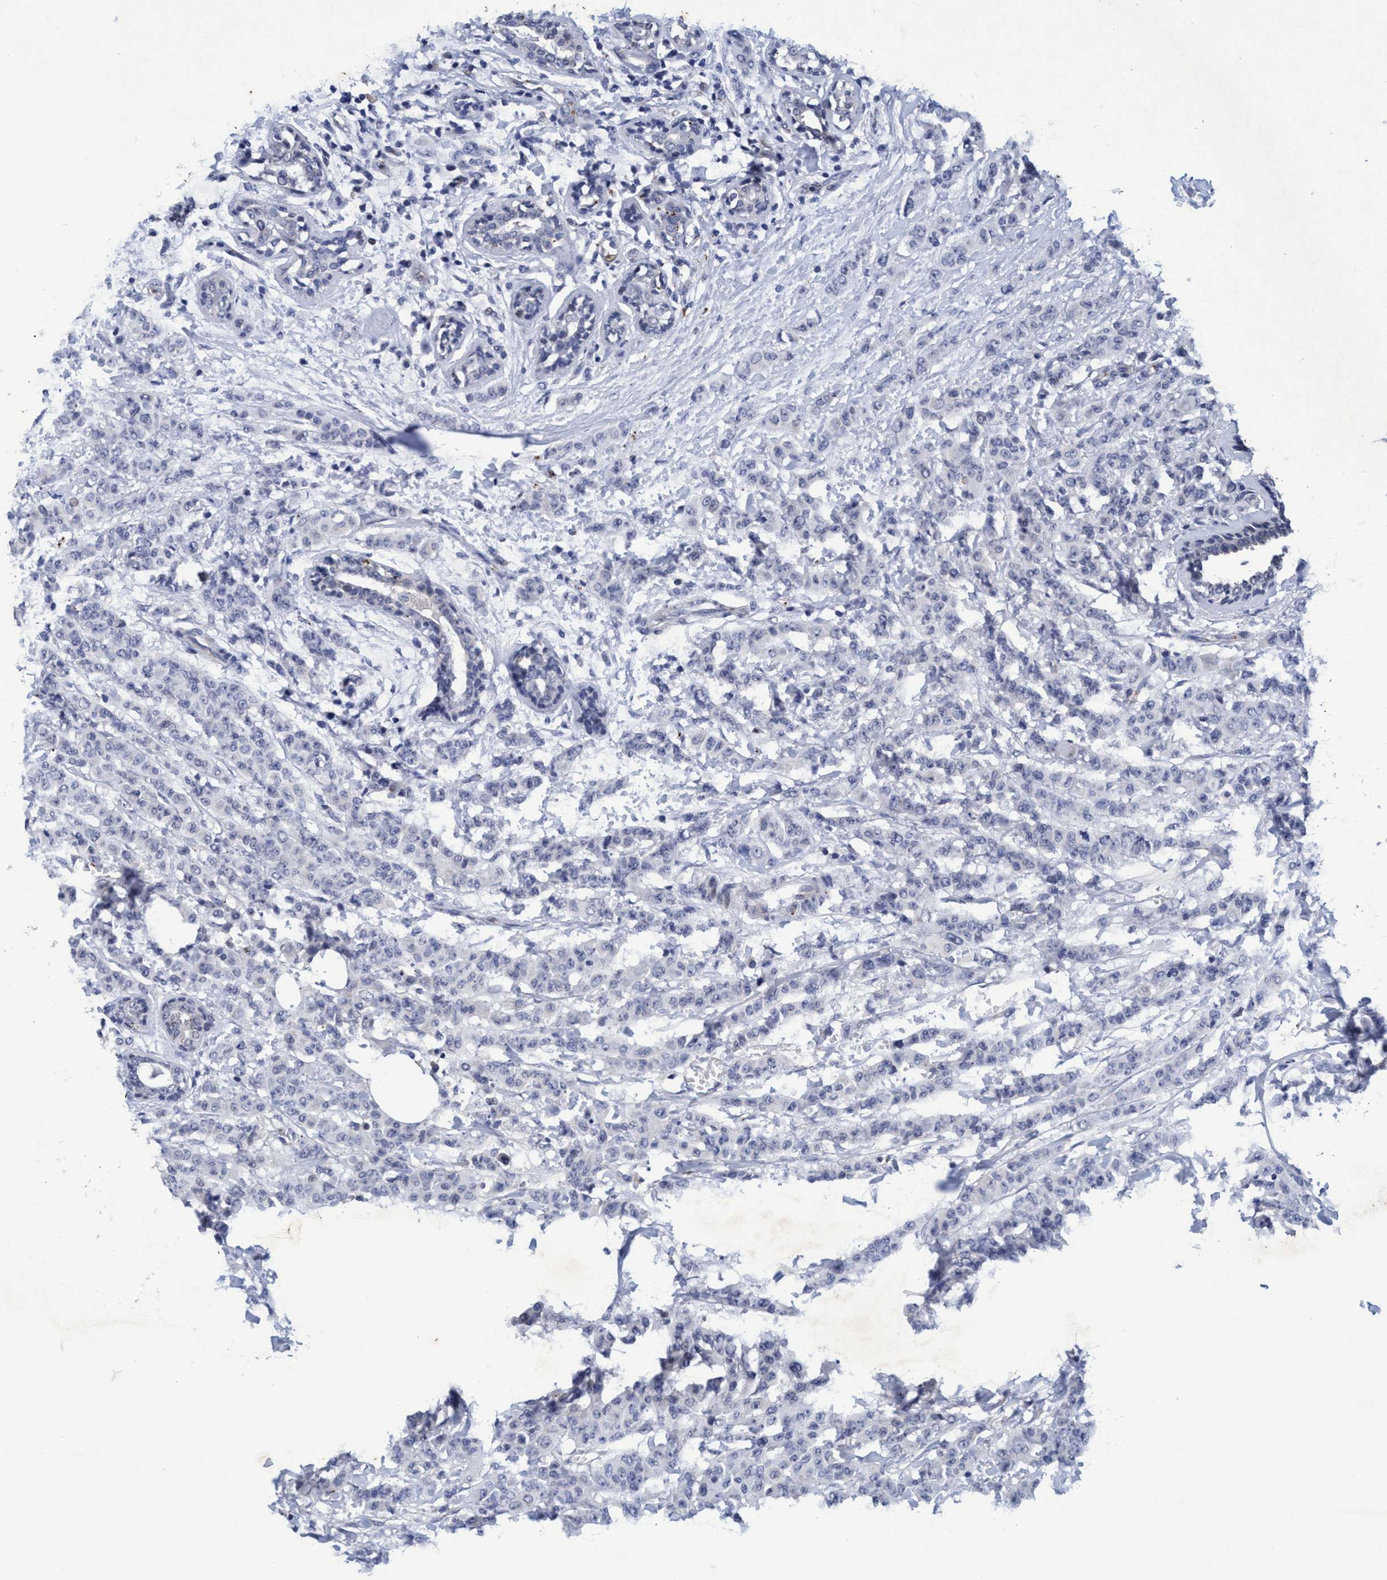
{"staining": {"intensity": "negative", "quantity": "none", "location": "none"}, "tissue": "breast cancer", "cell_type": "Tumor cells", "image_type": "cancer", "snomed": [{"axis": "morphology", "description": "Normal tissue, NOS"}, {"axis": "morphology", "description": "Duct carcinoma"}, {"axis": "topography", "description": "Breast"}], "caption": "Protein analysis of breast invasive ductal carcinoma displays no significant positivity in tumor cells.", "gene": "GRB14", "patient": {"sex": "female", "age": 40}}